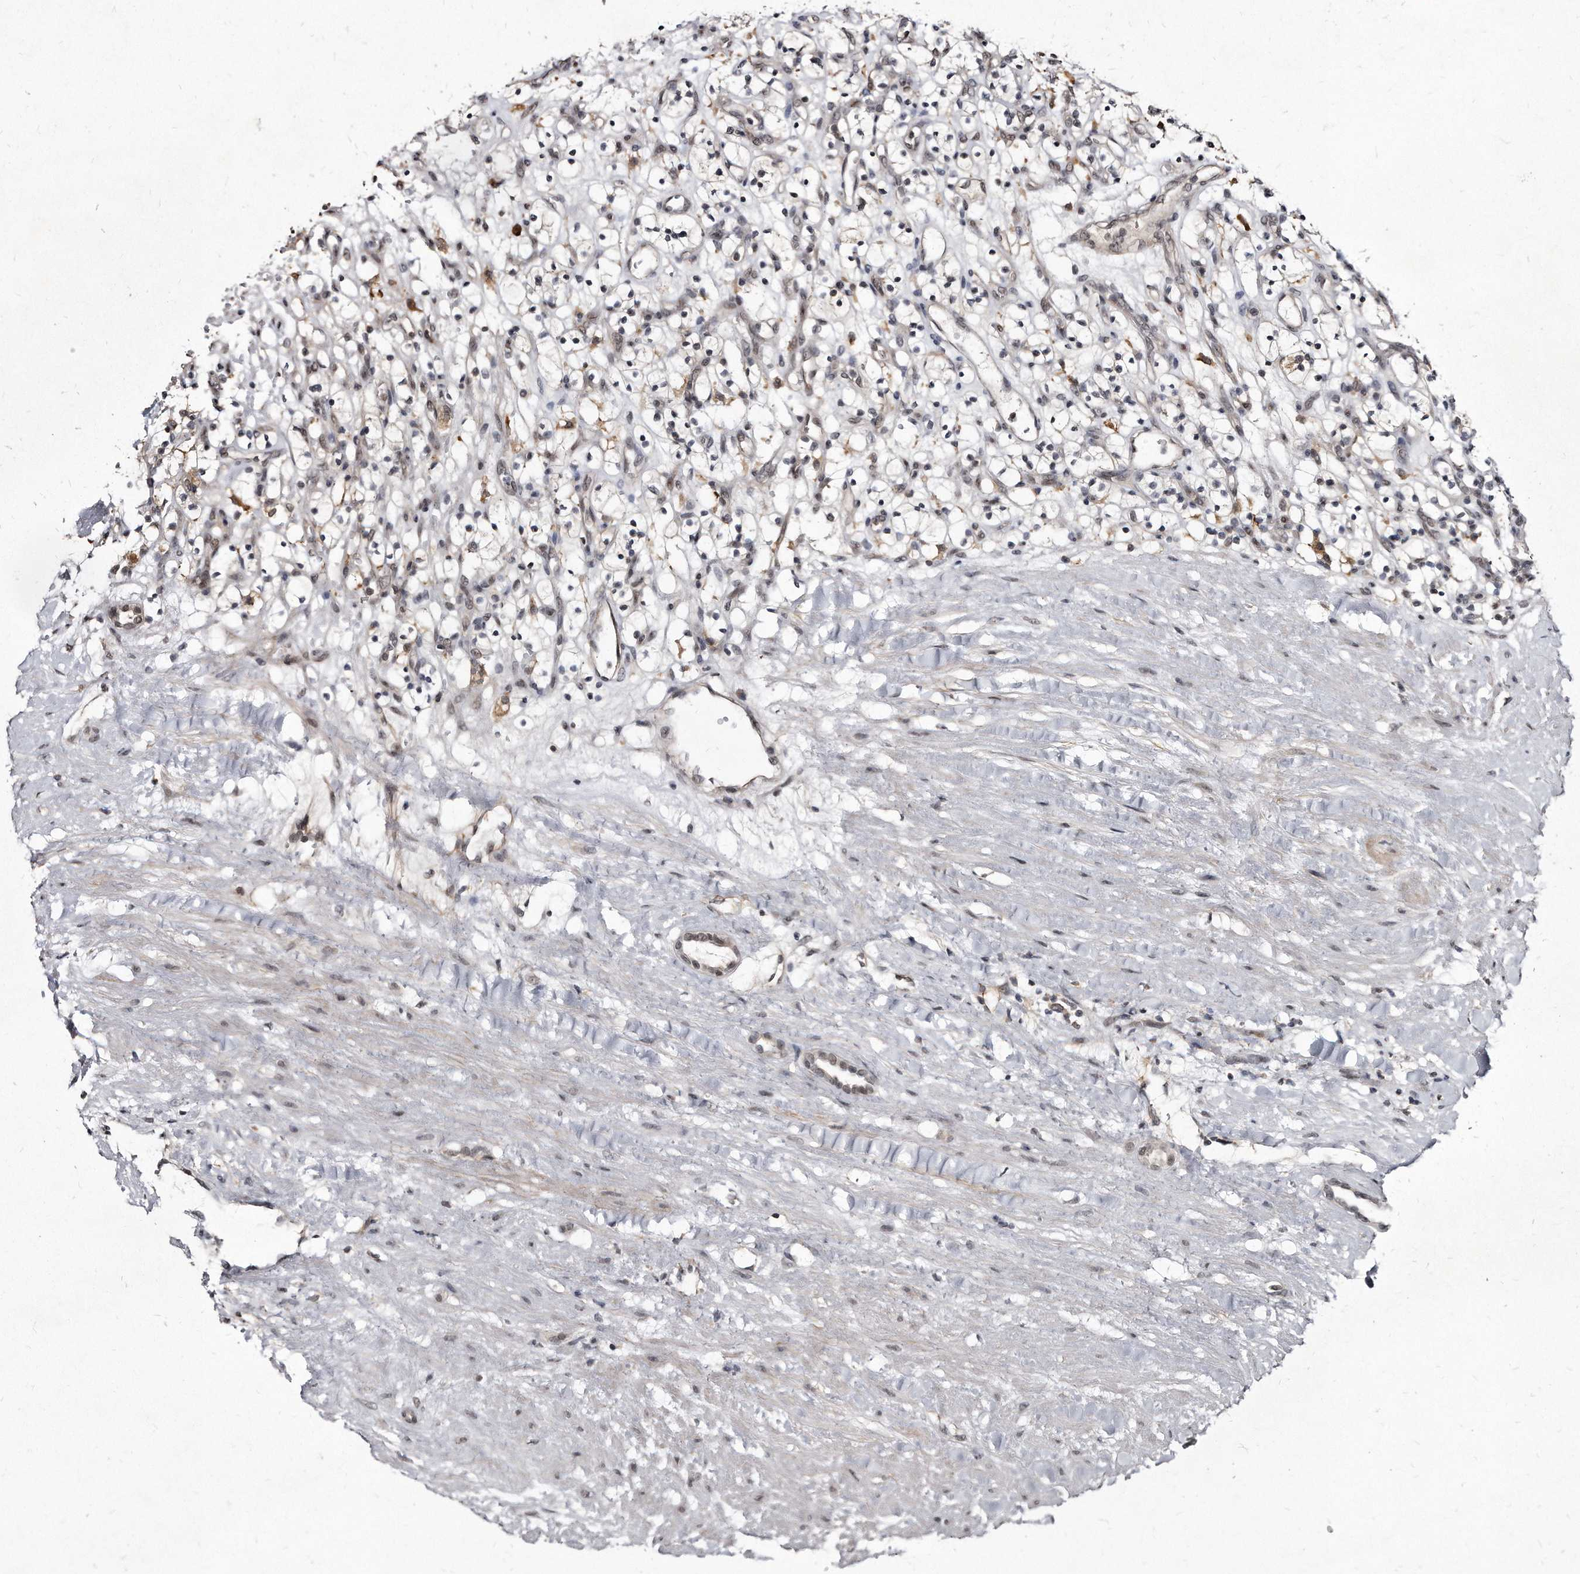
{"staining": {"intensity": "negative", "quantity": "none", "location": "none"}, "tissue": "renal cancer", "cell_type": "Tumor cells", "image_type": "cancer", "snomed": [{"axis": "morphology", "description": "Adenocarcinoma, NOS"}, {"axis": "topography", "description": "Kidney"}], "caption": "DAB immunohistochemical staining of human renal cancer (adenocarcinoma) shows no significant positivity in tumor cells.", "gene": "KLHDC3", "patient": {"sex": "female", "age": 57}}